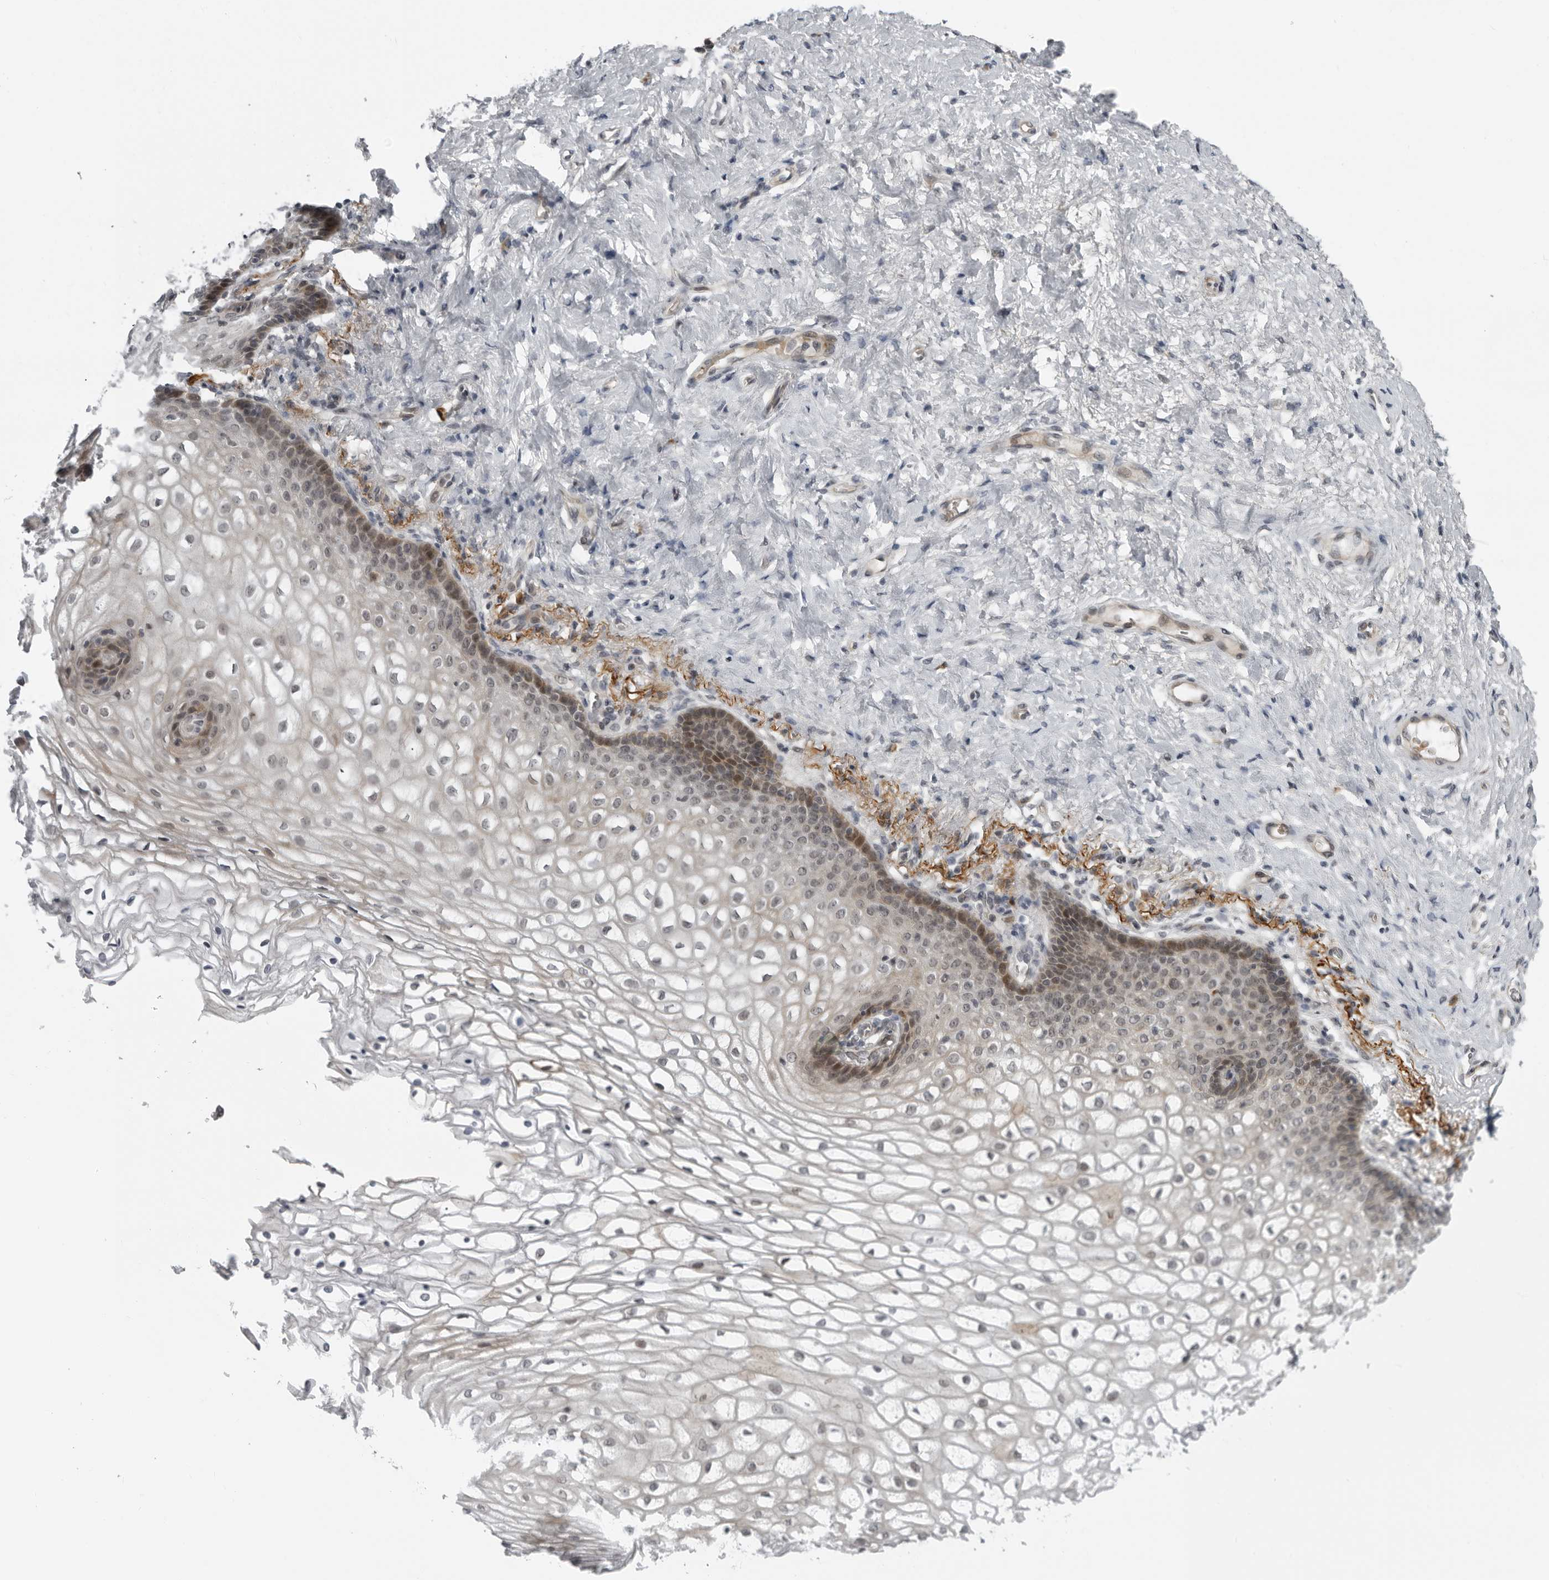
{"staining": {"intensity": "moderate", "quantity": "25%-75%", "location": "nuclear"}, "tissue": "vagina", "cell_type": "Squamous epithelial cells", "image_type": "normal", "snomed": [{"axis": "morphology", "description": "Normal tissue, NOS"}, {"axis": "topography", "description": "Vagina"}], "caption": "Immunohistochemistry (IHC) (DAB) staining of normal vagina demonstrates moderate nuclear protein positivity in about 25%-75% of squamous epithelial cells.", "gene": "ALPK2", "patient": {"sex": "female", "age": 60}}